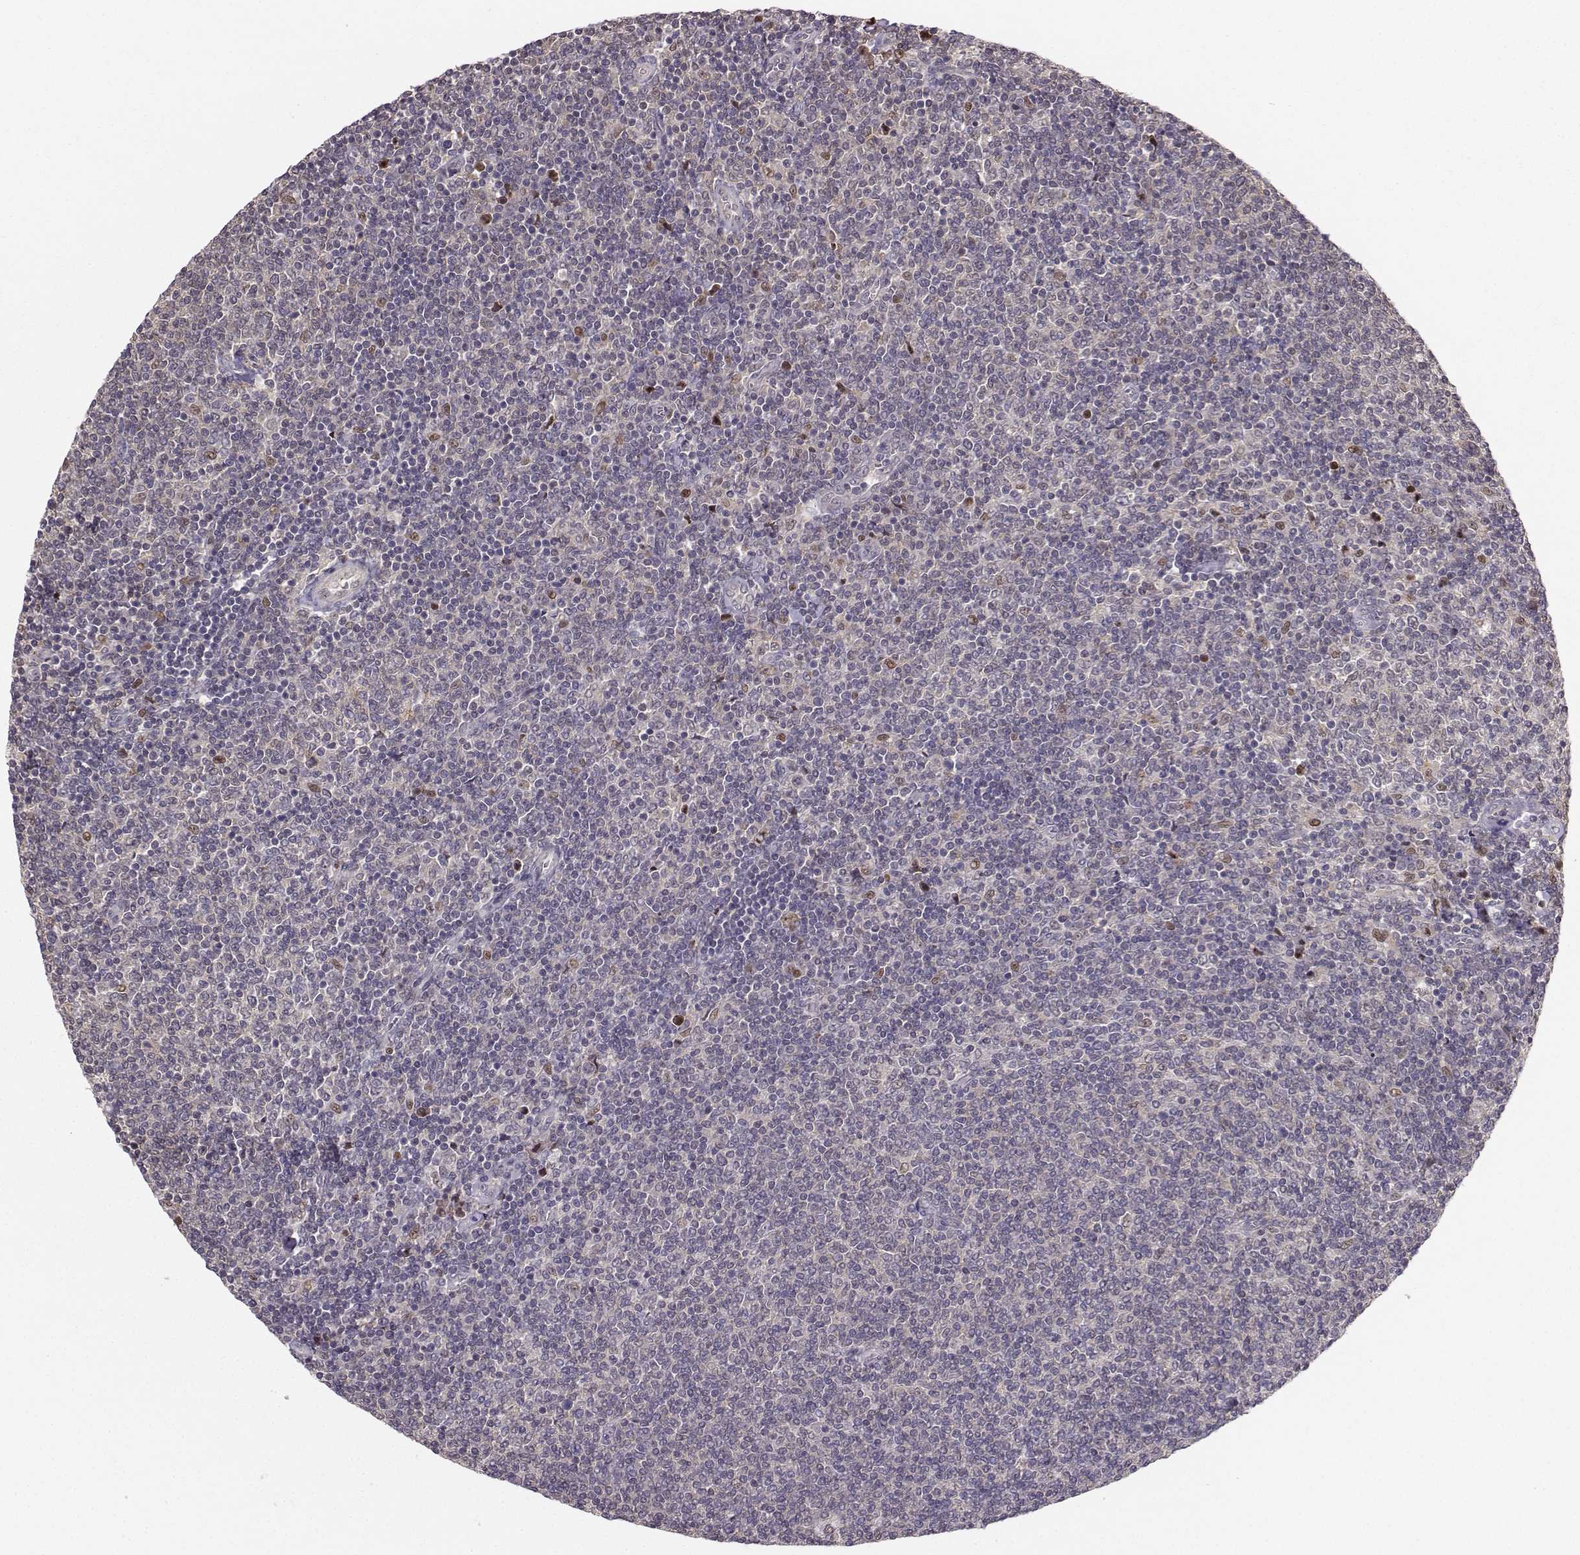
{"staining": {"intensity": "negative", "quantity": "none", "location": "none"}, "tissue": "lymphoma", "cell_type": "Tumor cells", "image_type": "cancer", "snomed": [{"axis": "morphology", "description": "Malignant lymphoma, non-Hodgkin's type, Low grade"}, {"axis": "topography", "description": "Lymph node"}], "caption": "This is an IHC photomicrograph of human malignant lymphoma, non-Hodgkin's type (low-grade). There is no expression in tumor cells.", "gene": "PKP2", "patient": {"sex": "male", "age": 52}}